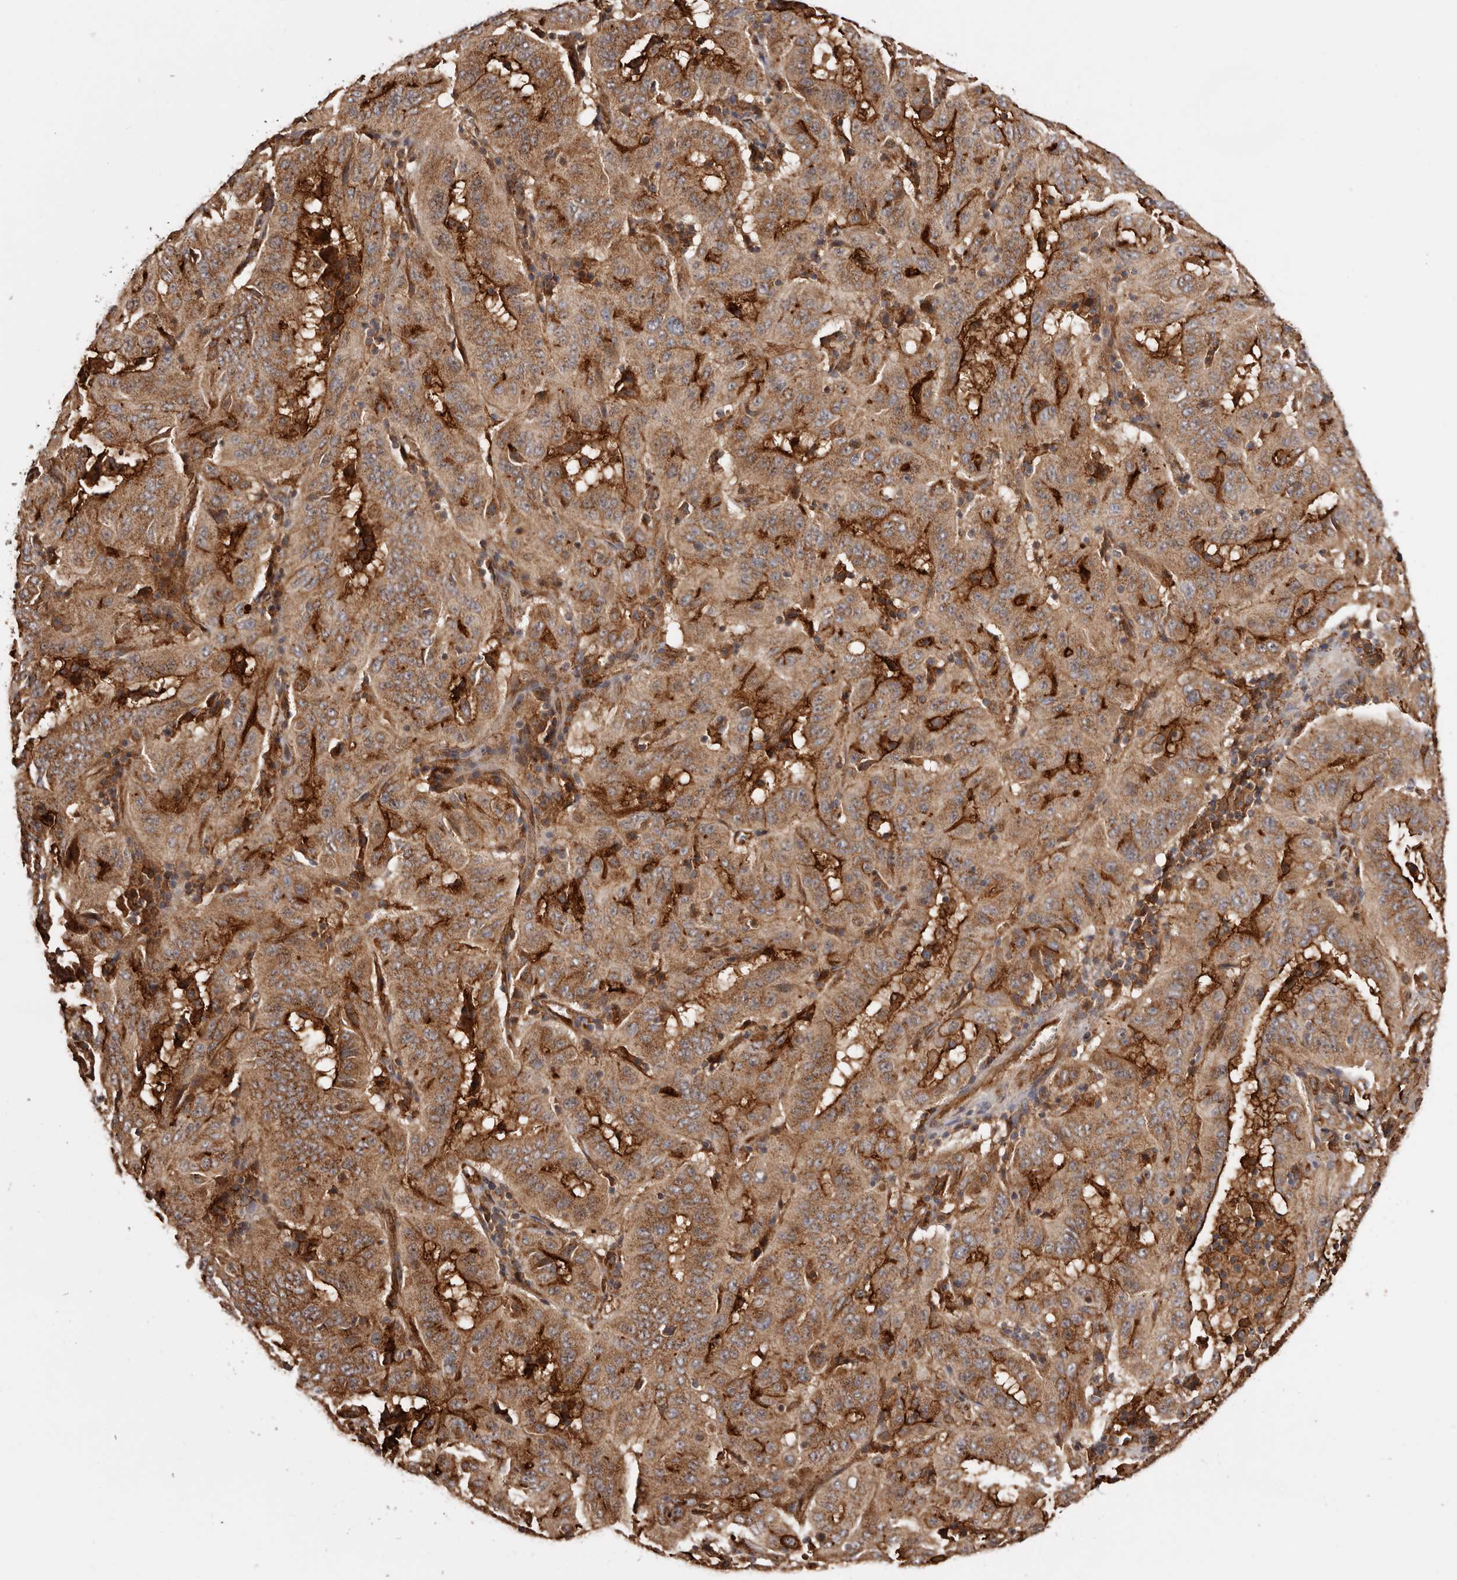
{"staining": {"intensity": "strong", "quantity": ">75%", "location": "cytoplasmic/membranous"}, "tissue": "pancreatic cancer", "cell_type": "Tumor cells", "image_type": "cancer", "snomed": [{"axis": "morphology", "description": "Adenocarcinoma, NOS"}, {"axis": "topography", "description": "Pancreas"}], "caption": "A photomicrograph of pancreatic cancer (adenocarcinoma) stained for a protein shows strong cytoplasmic/membranous brown staining in tumor cells.", "gene": "GPR27", "patient": {"sex": "male", "age": 63}}